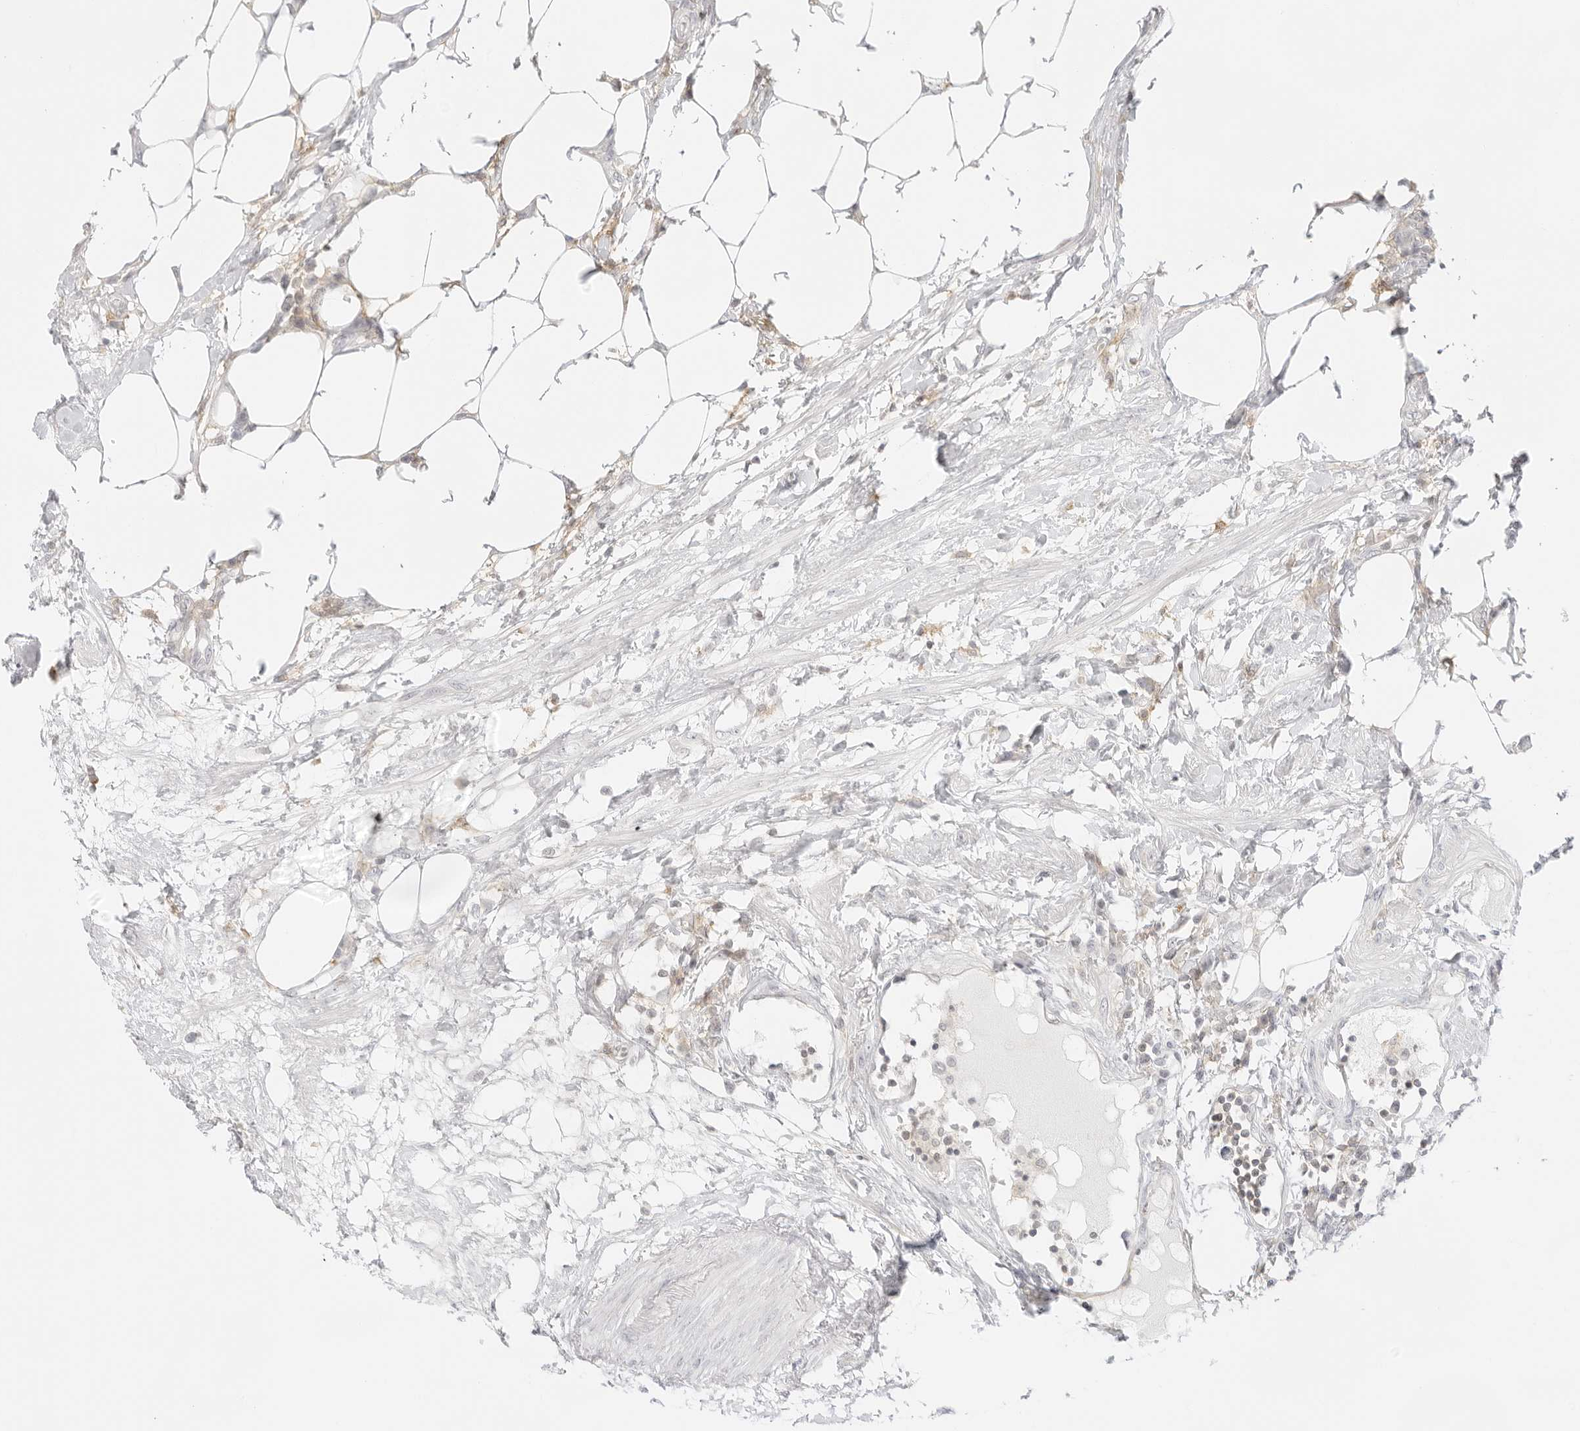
{"staining": {"intensity": "negative", "quantity": "none", "location": "none"}, "tissue": "colorectal cancer", "cell_type": "Tumor cells", "image_type": "cancer", "snomed": [{"axis": "morphology", "description": "Adenocarcinoma, NOS"}, {"axis": "topography", "description": "Colon"}], "caption": "This is an IHC micrograph of human colorectal adenocarcinoma. There is no staining in tumor cells.", "gene": "TNFRSF14", "patient": {"sex": "female", "age": 84}}